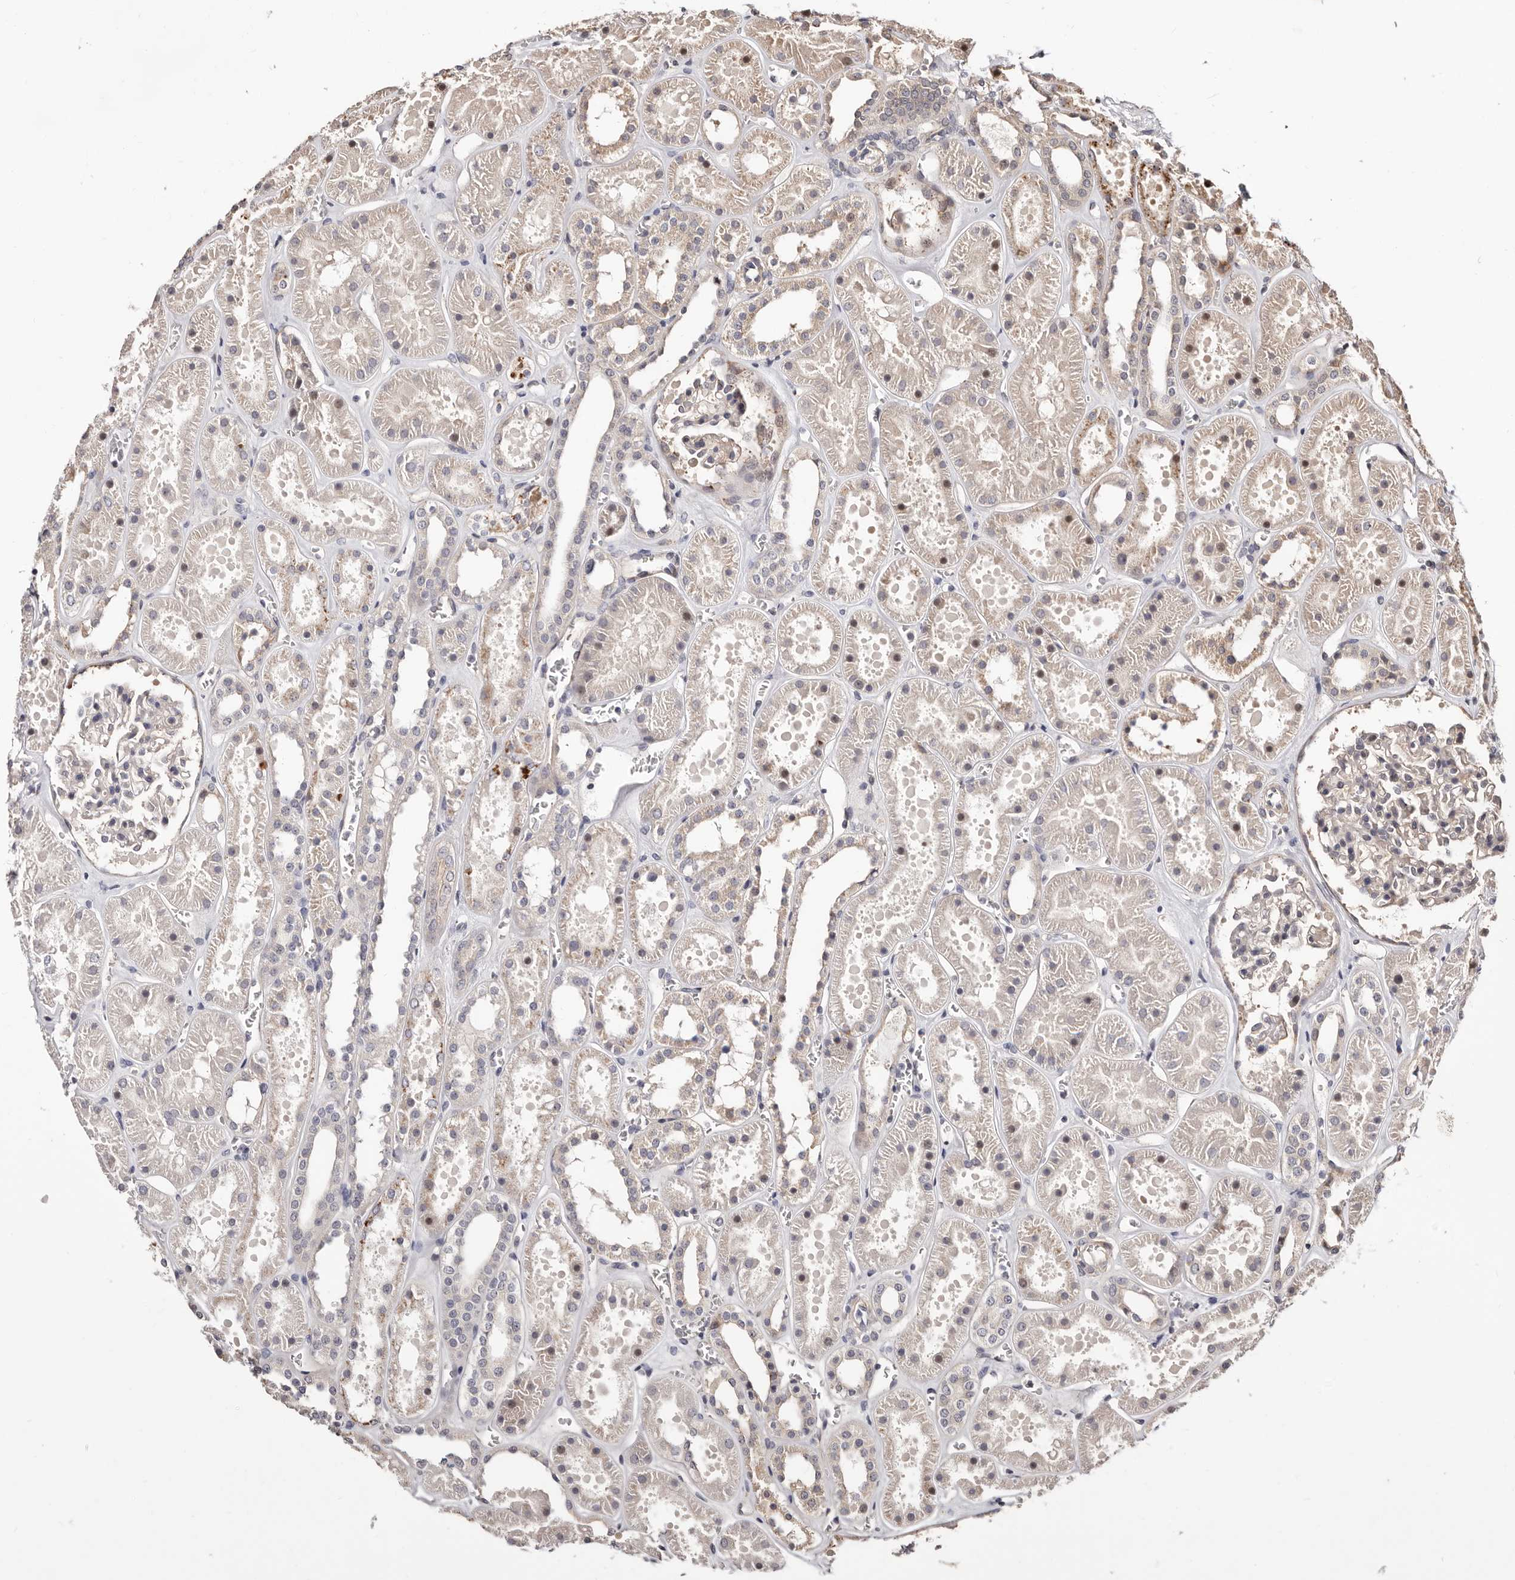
{"staining": {"intensity": "negative", "quantity": "none", "location": "none"}, "tissue": "kidney", "cell_type": "Cells in glomeruli", "image_type": "normal", "snomed": [{"axis": "morphology", "description": "Normal tissue, NOS"}, {"axis": "topography", "description": "Kidney"}], "caption": "This is a photomicrograph of immunohistochemistry staining of unremarkable kidney, which shows no positivity in cells in glomeruli.", "gene": "TRIP13", "patient": {"sex": "female", "age": 41}}